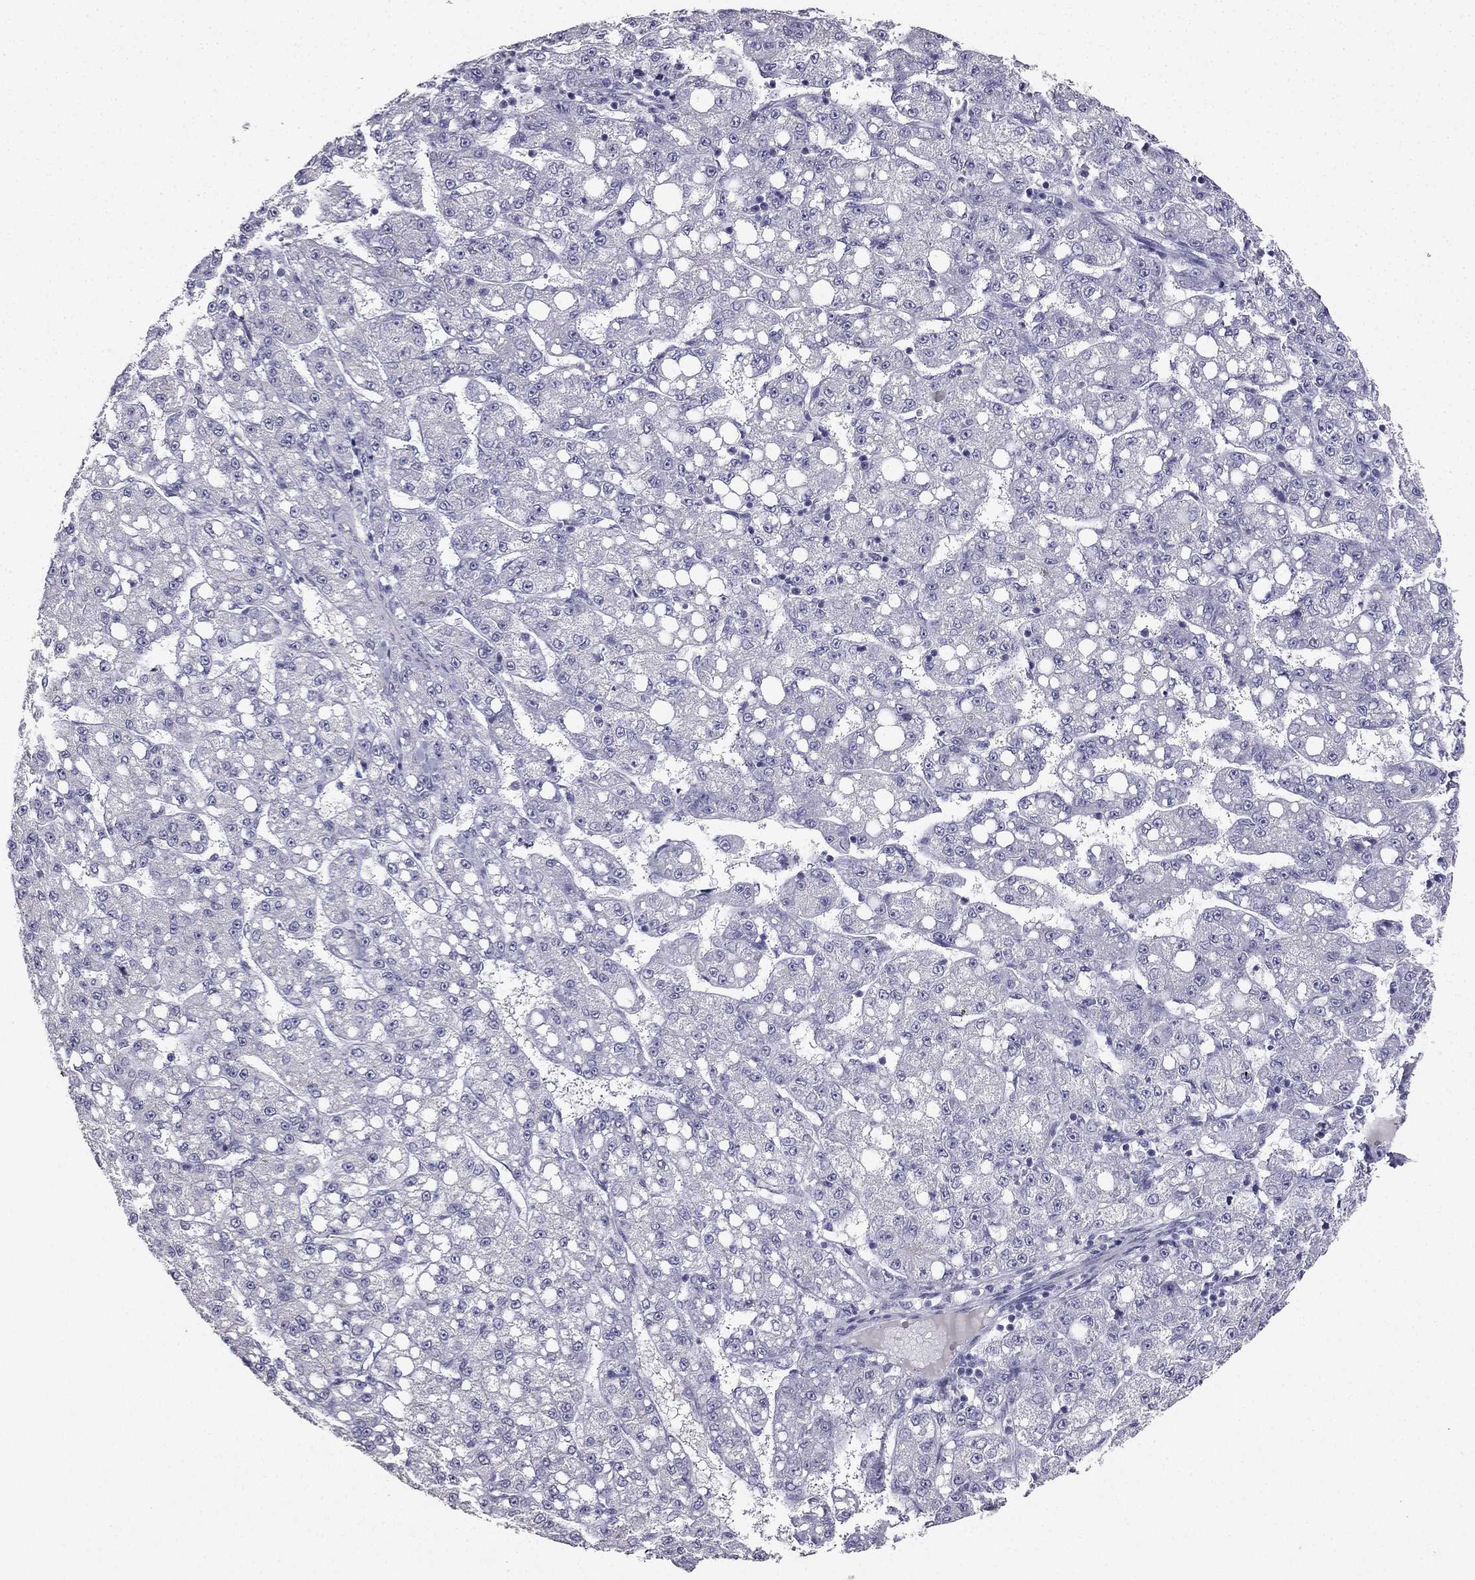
{"staining": {"intensity": "negative", "quantity": "none", "location": "none"}, "tissue": "liver cancer", "cell_type": "Tumor cells", "image_type": "cancer", "snomed": [{"axis": "morphology", "description": "Carcinoma, Hepatocellular, NOS"}, {"axis": "topography", "description": "Liver"}], "caption": "Immunohistochemistry (IHC) histopathology image of human hepatocellular carcinoma (liver) stained for a protein (brown), which reveals no expression in tumor cells.", "gene": "CALB2", "patient": {"sex": "female", "age": 65}}